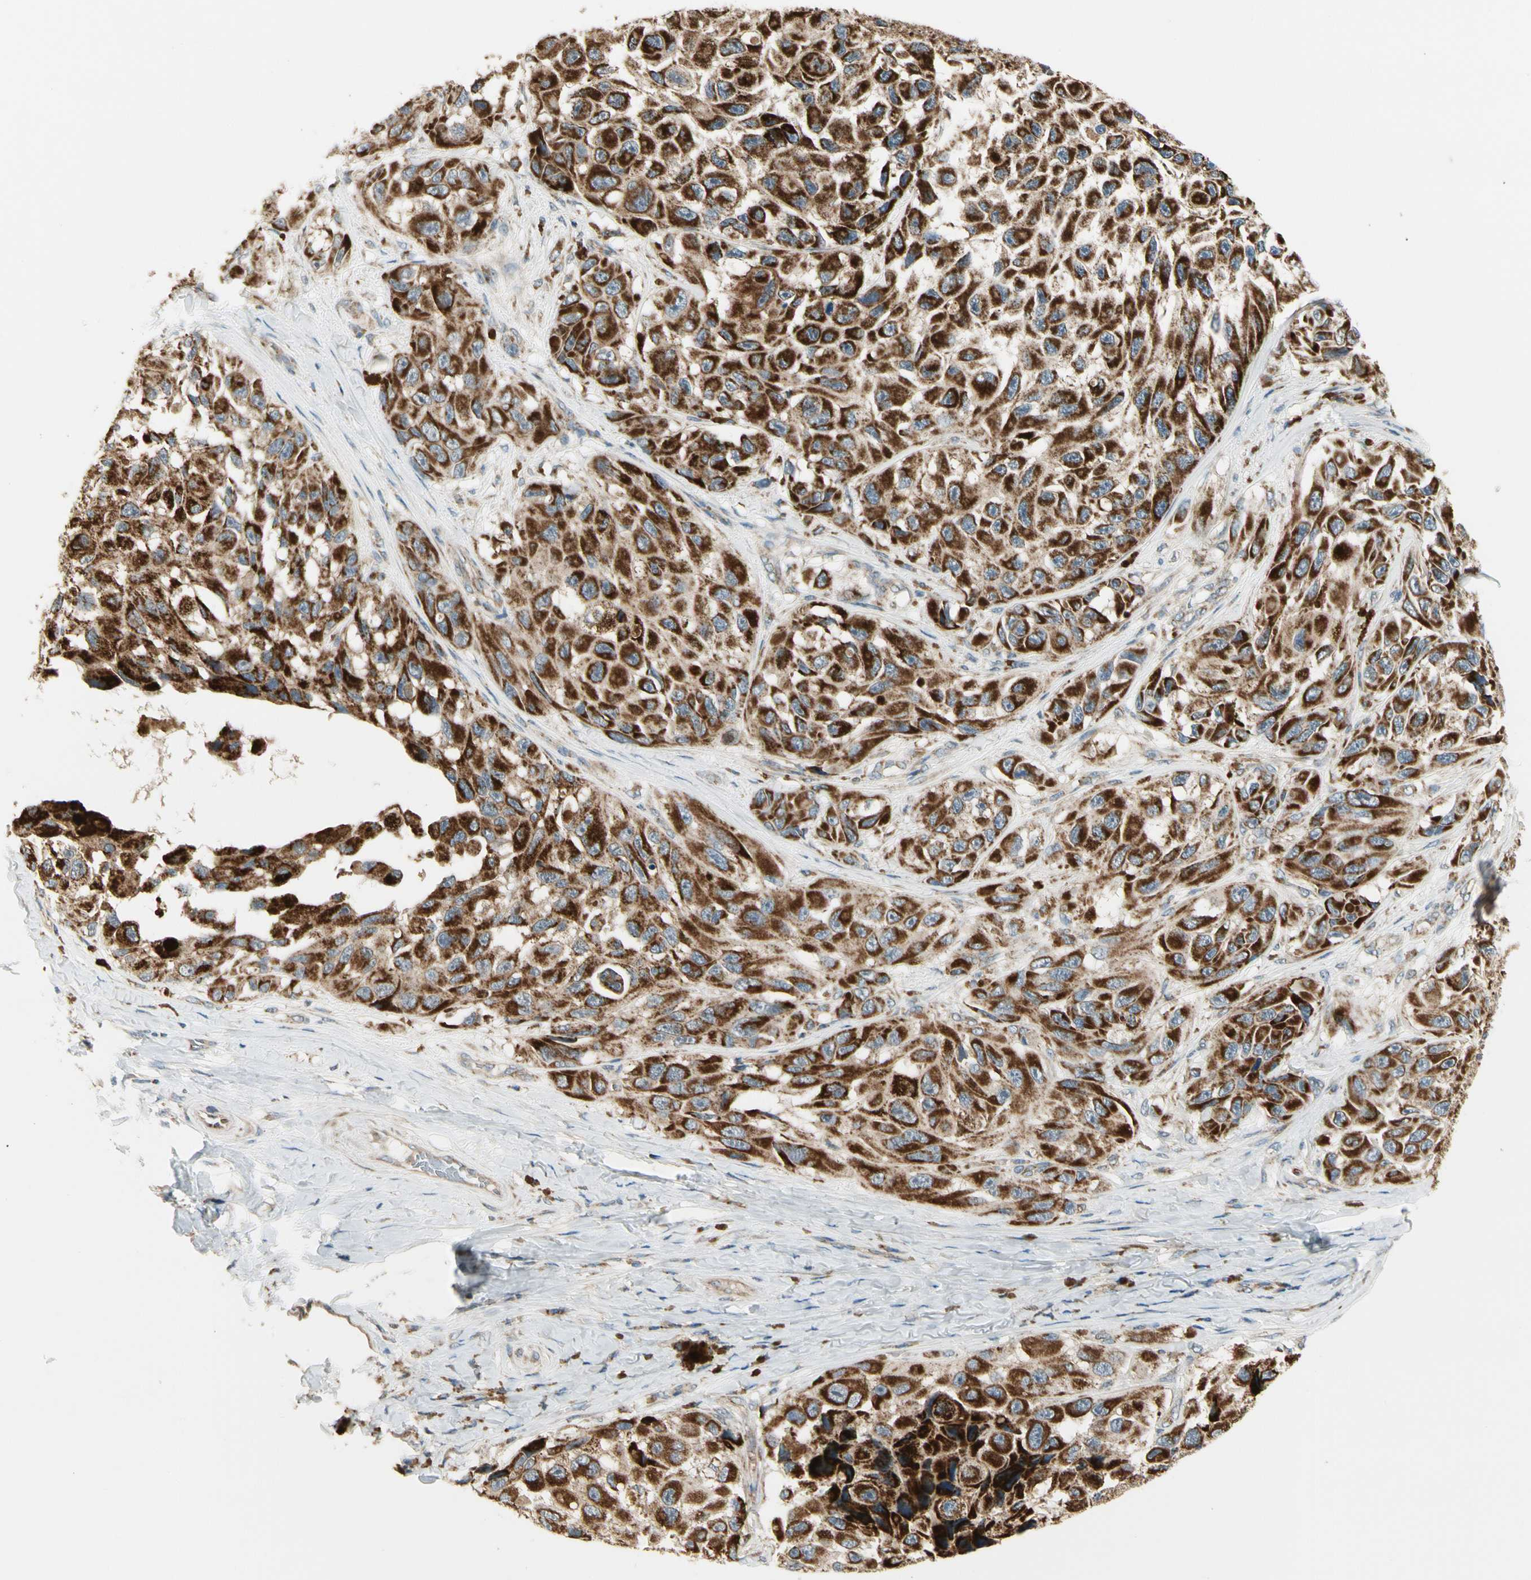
{"staining": {"intensity": "strong", "quantity": ">75%", "location": "cytoplasmic/membranous"}, "tissue": "melanoma", "cell_type": "Tumor cells", "image_type": "cancer", "snomed": [{"axis": "morphology", "description": "Malignant melanoma, NOS"}, {"axis": "topography", "description": "Skin"}], "caption": "Malignant melanoma stained for a protein reveals strong cytoplasmic/membranous positivity in tumor cells.", "gene": "EPHB3", "patient": {"sex": "female", "age": 73}}